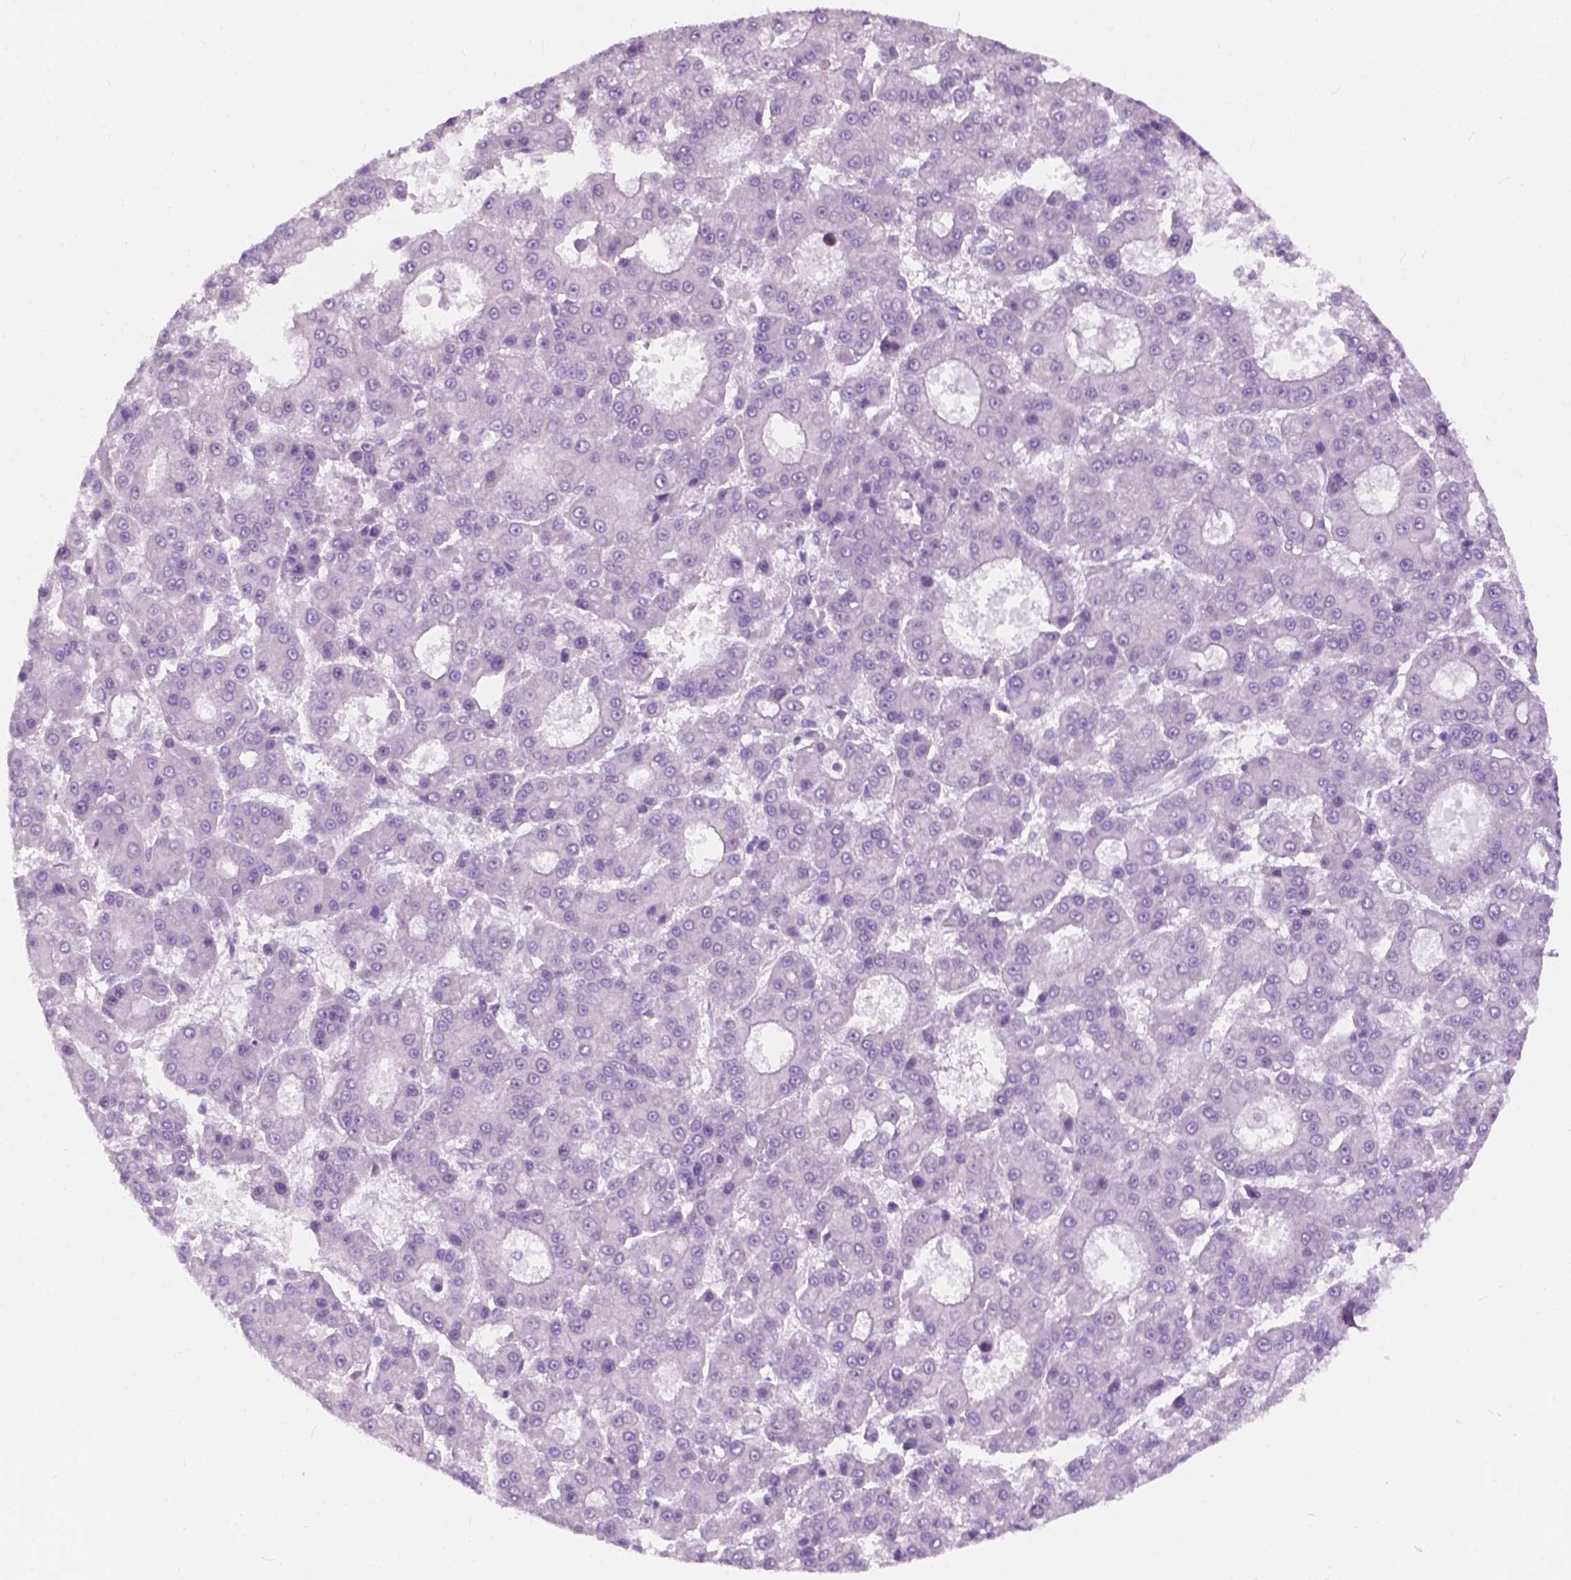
{"staining": {"intensity": "negative", "quantity": "none", "location": "none"}, "tissue": "liver cancer", "cell_type": "Tumor cells", "image_type": "cancer", "snomed": [{"axis": "morphology", "description": "Carcinoma, Hepatocellular, NOS"}, {"axis": "topography", "description": "Liver"}], "caption": "High magnification brightfield microscopy of hepatocellular carcinoma (liver) stained with DAB (3,3'-diaminobenzidine) (brown) and counterstained with hematoxylin (blue): tumor cells show no significant expression.", "gene": "FXYD2", "patient": {"sex": "male", "age": 70}}